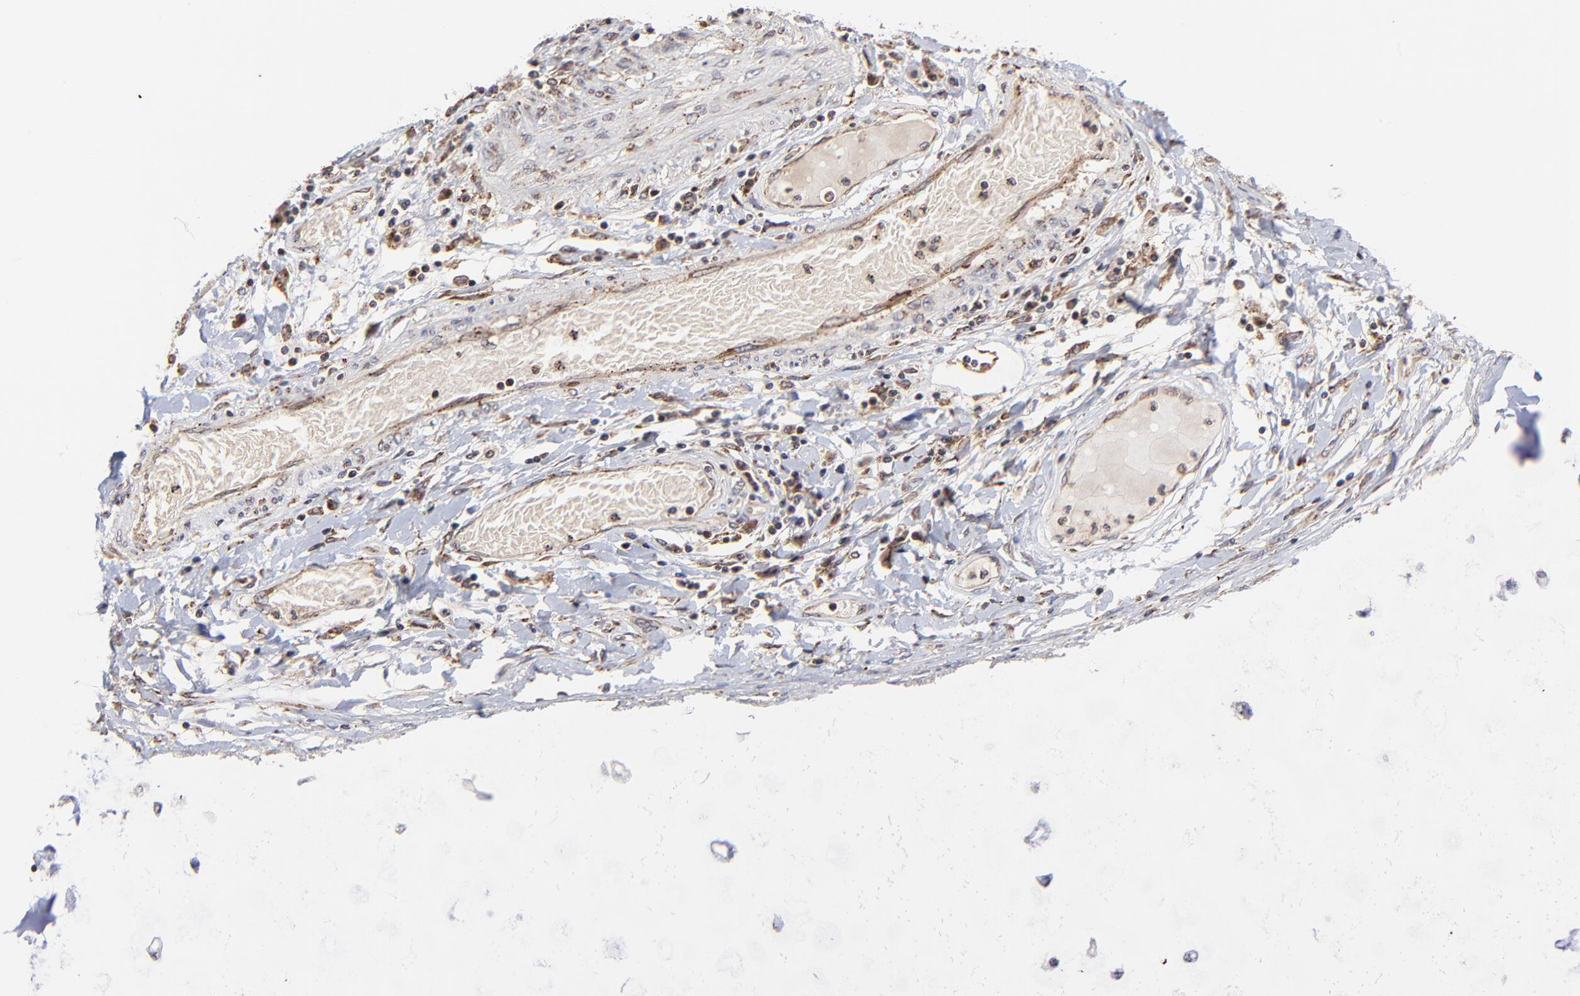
{"staining": {"intensity": "weak", "quantity": "25%-75%", "location": "cytoplasmic/membranous"}, "tissue": "adipose tissue", "cell_type": "Adipocytes", "image_type": "normal", "snomed": [{"axis": "morphology", "description": "Normal tissue, NOS"}, {"axis": "morphology", "description": "Adenocarcinoma, NOS"}, {"axis": "topography", "description": "Cartilage tissue"}, {"axis": "topography", "description": "Lung"}], "caption": "A brown stain labels weak cytoplasmic/membranous positivity of a protein in adipocytes of benign adipose tissue.", "gene": "UBE2L6", "patient": {"sex": "female", "age": 67}}